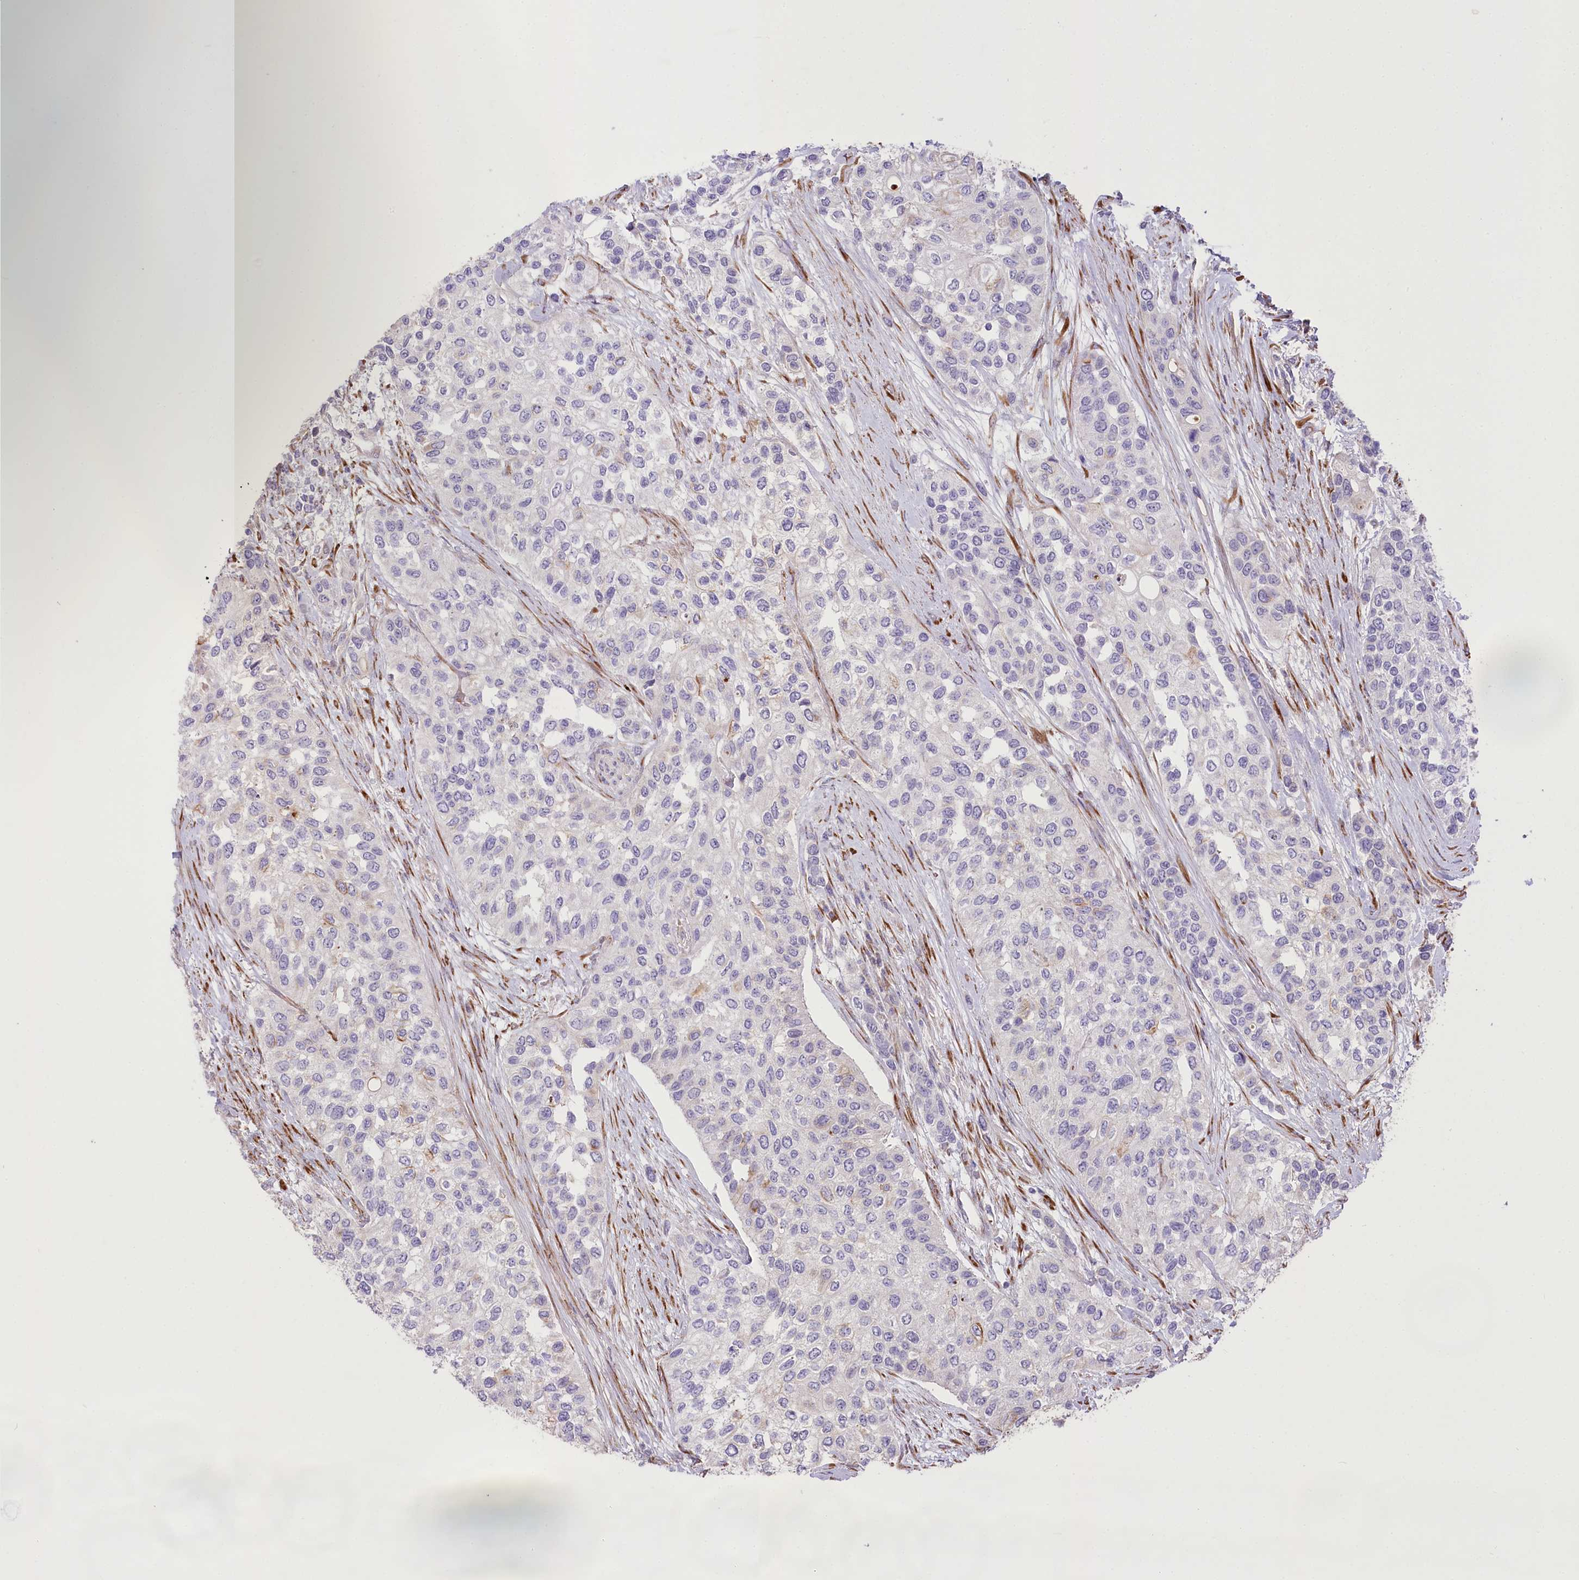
{"staining": {"intensity": "weak", "quantity": "<25%", "location": "cytoplasmic/membranous"}, "tissue": "urothelial cancer", "cell_type": "Tumor cells", "image_type": "cancer", "snomed": [{"axis": "morphology", "description": "Normal tissue, NOS"}, {"axis": "morphology", "description": "Urothelial carcinoma, High grade"}, {"axis": "topography", "description": "Vascular tissue"}, {"axis": "topography", "description": "Urinary bladder"}], "caption": "High power microscopy histopathology image of an IHC image of high-grade urothelial carcinoma, revealing no significant staining in tumor cells.", "gene": "RNF24", "patient": {"sex": "female", "age": 56}}